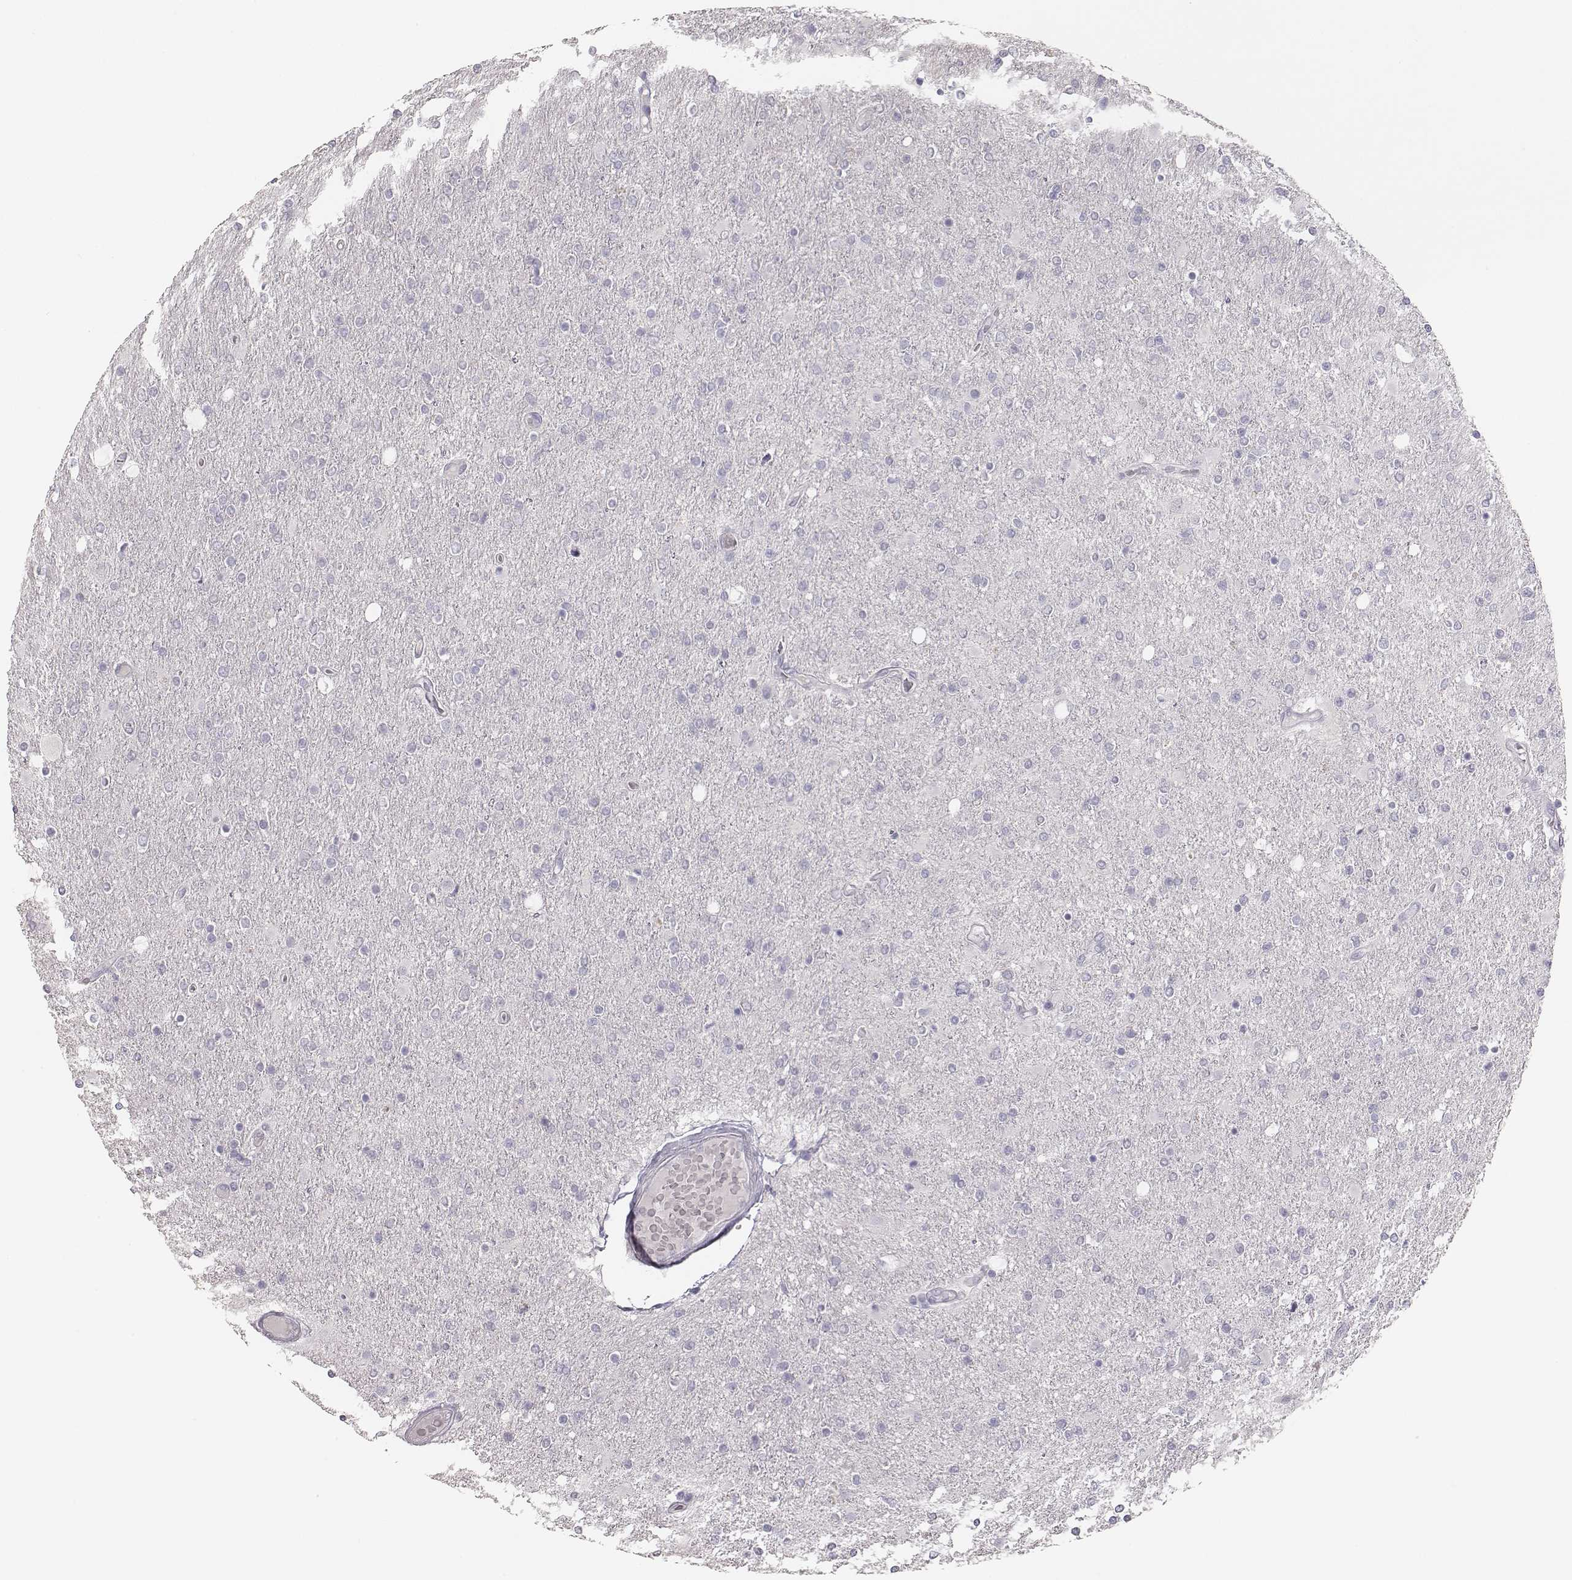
{"staining": {"intensity": "negative", "quantity": "none", "location": "none"}, "tissue": "glioma", "cell_type": "Tumor cells", "image_type": "cancer", "snomed": [{"axis": "morphology", "description": "Glioma, malignant, High grade"}, {"axis": "topography", "description": "Cerebral cortex"}], "caption": "Tumor cells are negative for protein expression in human malignant glioma (high-grade).", "gene": "MYH6", "patient": {"sex": "male", "age": 70}}